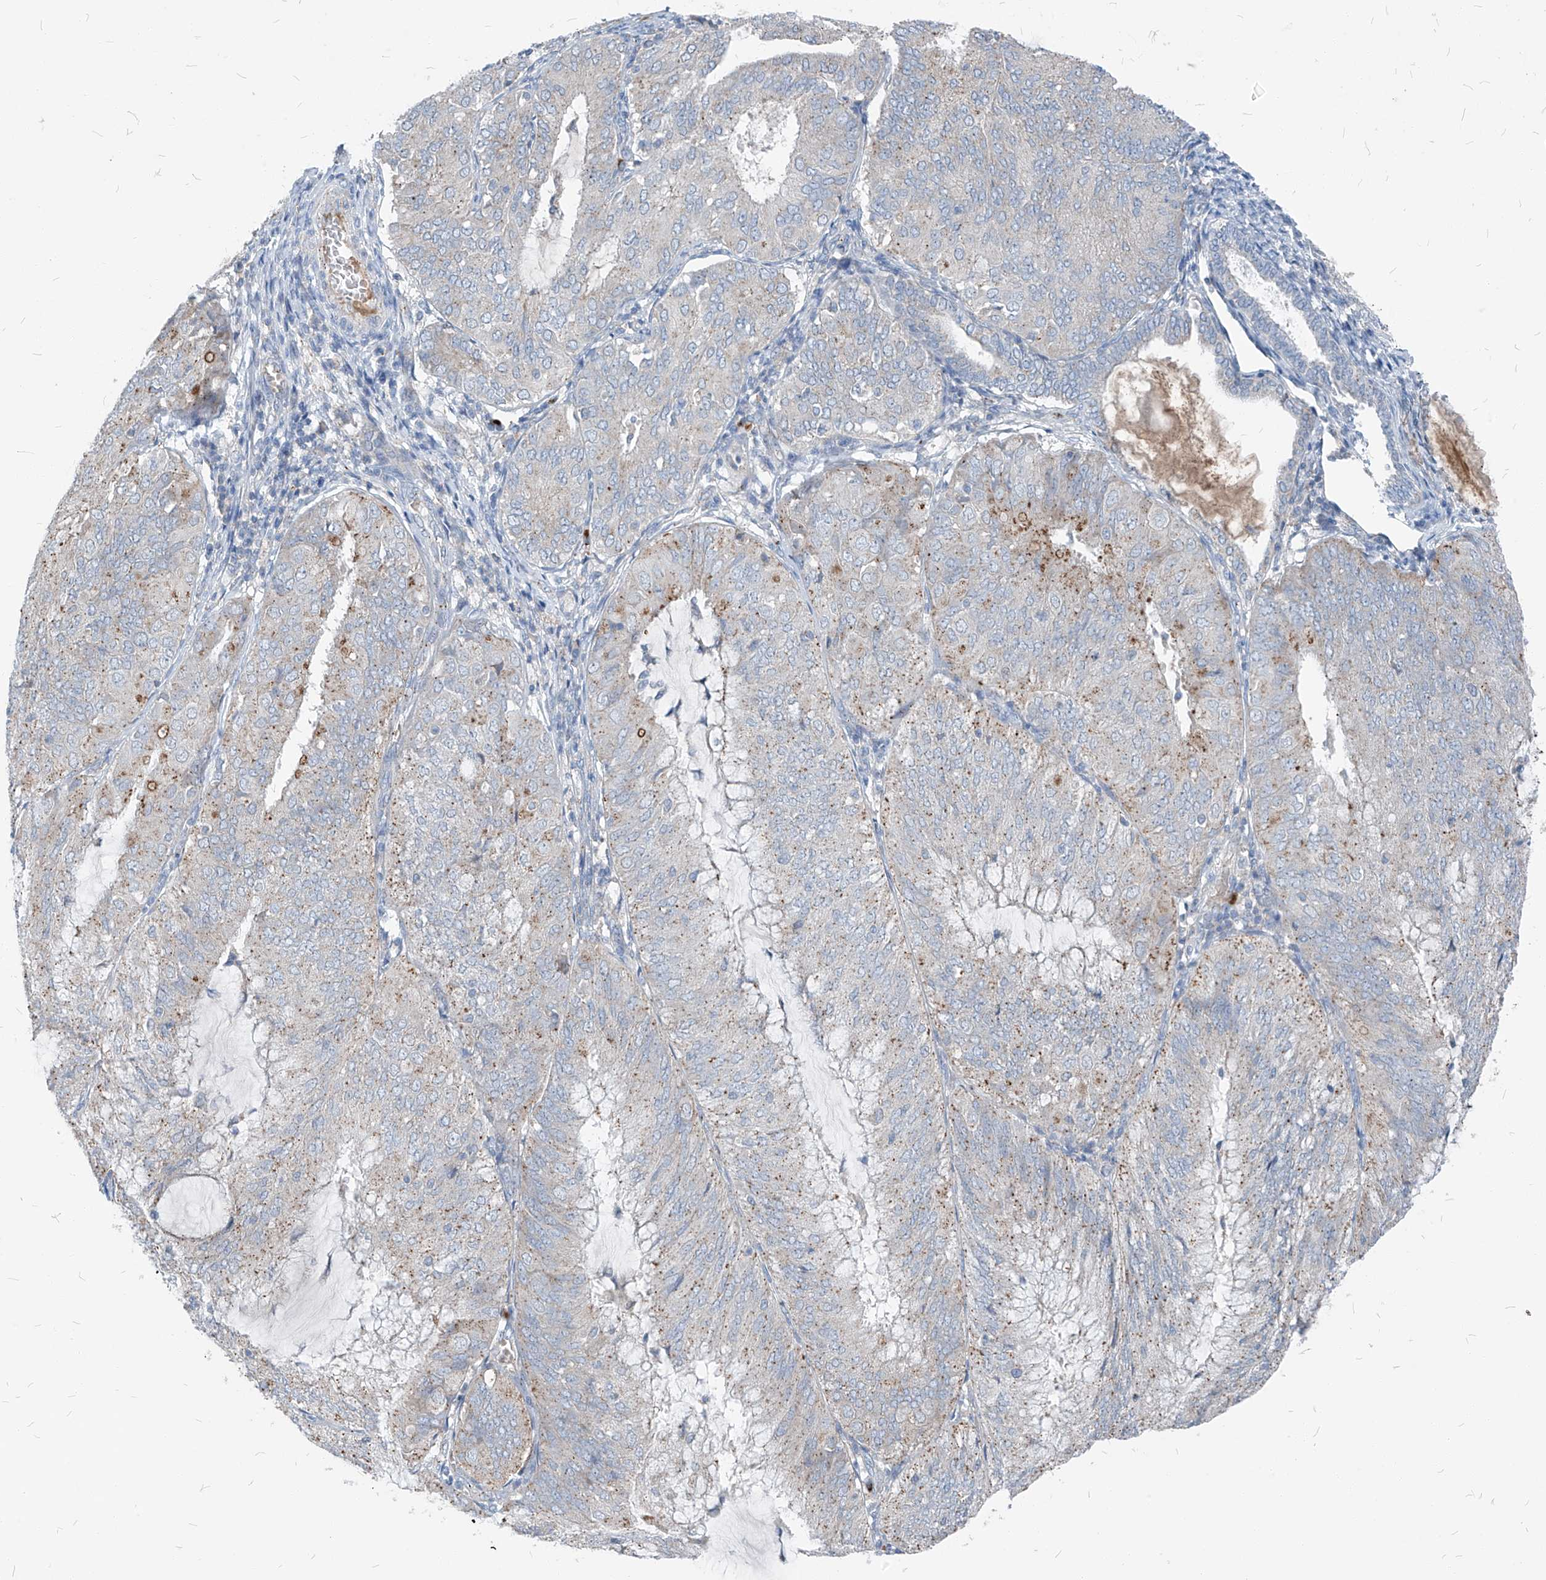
{"staining": {"intensity": "weak", "quantity": "<25%", "location": "cytoplasmic/membranous"}, "tissue": "endometrial cancer", "cell_type": "Tumor cells", "image_type": "cancer", "snomed": [{"axis": "morphology", "description": "Adenocarcinoma, NOS"}, {"axis": "topography", "description": "Endometrium"}], "caption": "A micrograph of endometrial cancer (adenocarcinoma) stained for a protein displays no brown staining in tumor cells. Brightfield microscopy of IHC stained with DAB (brown) and hematoxylin (blue), captured at high magnification.", "gene": "CHMP2B", "patient": {"sex": "female", "age": 81}}